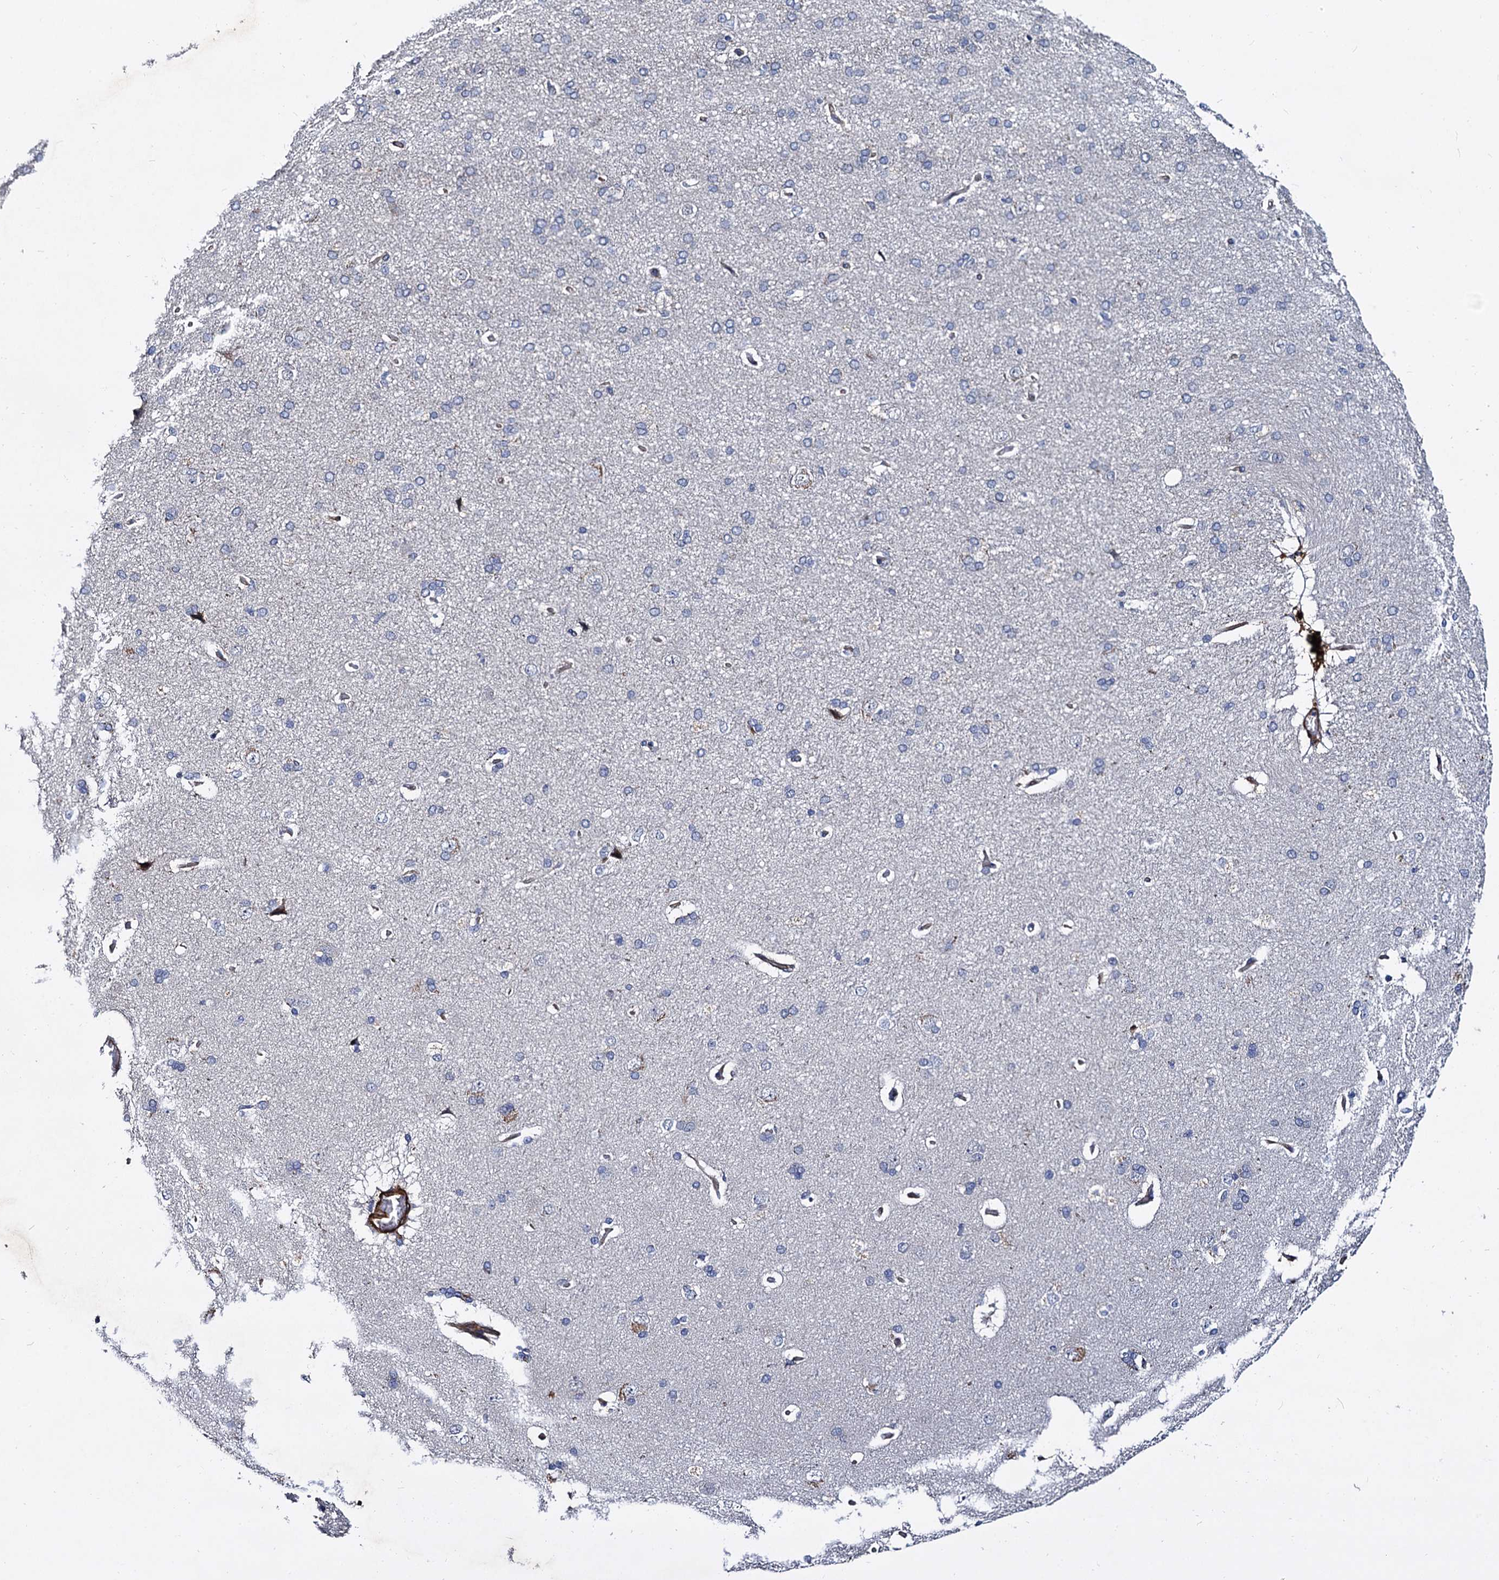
{"staining": {"intensity": "strong", "quantity": ">75%", "location": "cytoplasmic/membranous"}, "tissue": "cerebral cortex", "cell_type": "Endothelial cells", "image_type": "normal", "snomed": [{"axis": "morphology", "description": "Normal tissue, NOS"}, {"axis": "topography", "description": "Cerebral cortex"}], "caption": "Endothelial cells demonstrate high levels of strong cytoplasmic/membranous expression in about >75% of cells in unremarkable human cerebral cortex.", "gene": "ISM2", "patient": {"sex": "male", "age": 62}}